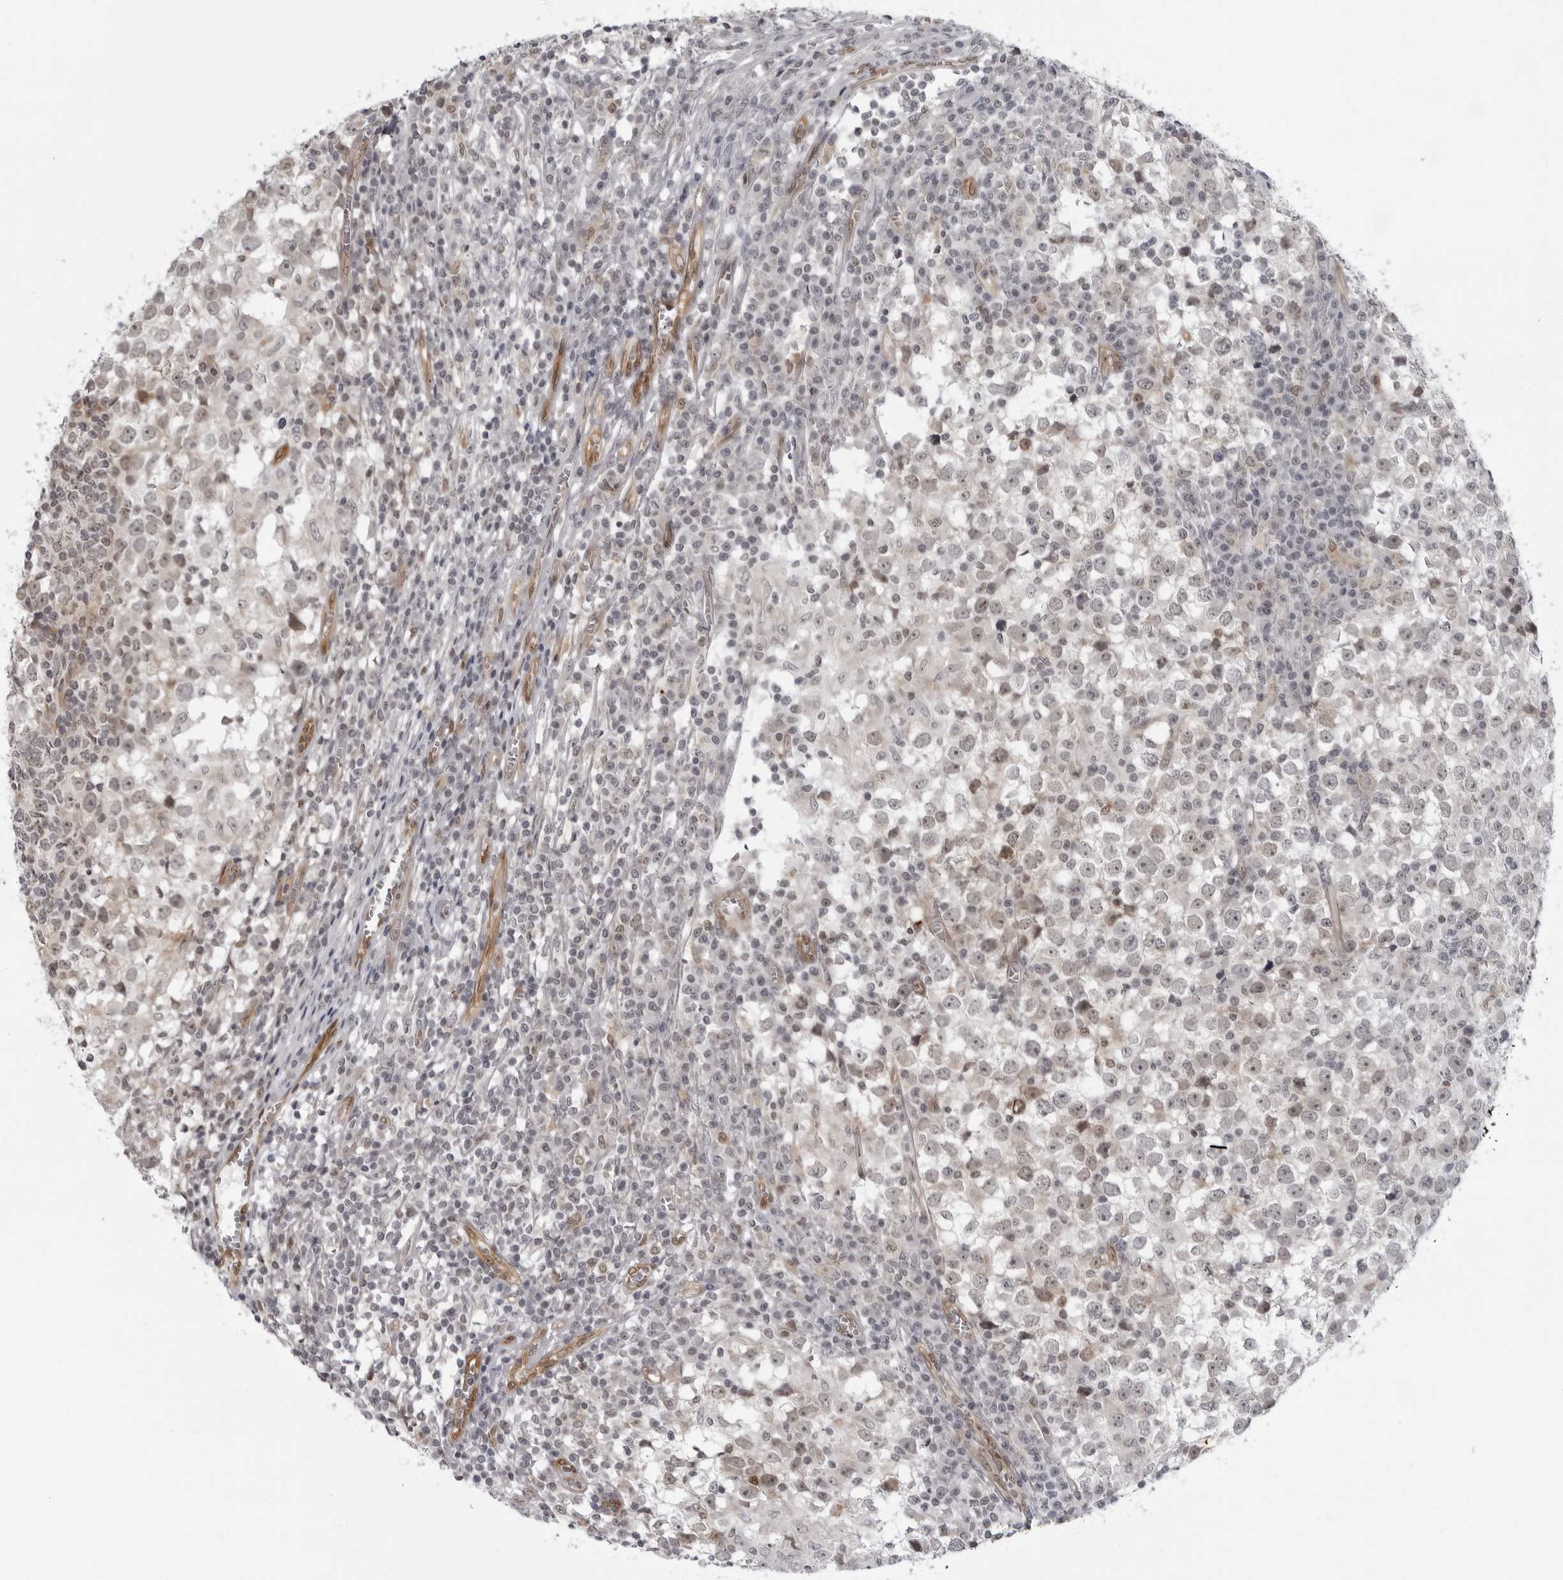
{"staining": {"intensity": "weak", "quantity": "<25%", "location": "nuclear"}, "tissue": "testis cancer", "cell_type": "Tumor cells", "image_type": "cancer", "snomed": [{"axis": "morphology", "description": "Seminoma, NOS"}, {"axis": "topography", "description": "Testis"}], "caption": "This is an immunohistochemistry (IHC) micrograph of human testis seminoma. There is no staining in tumor cells.", "gene": "MAPK12", "patient": {"sex": "male", "age": 65}}